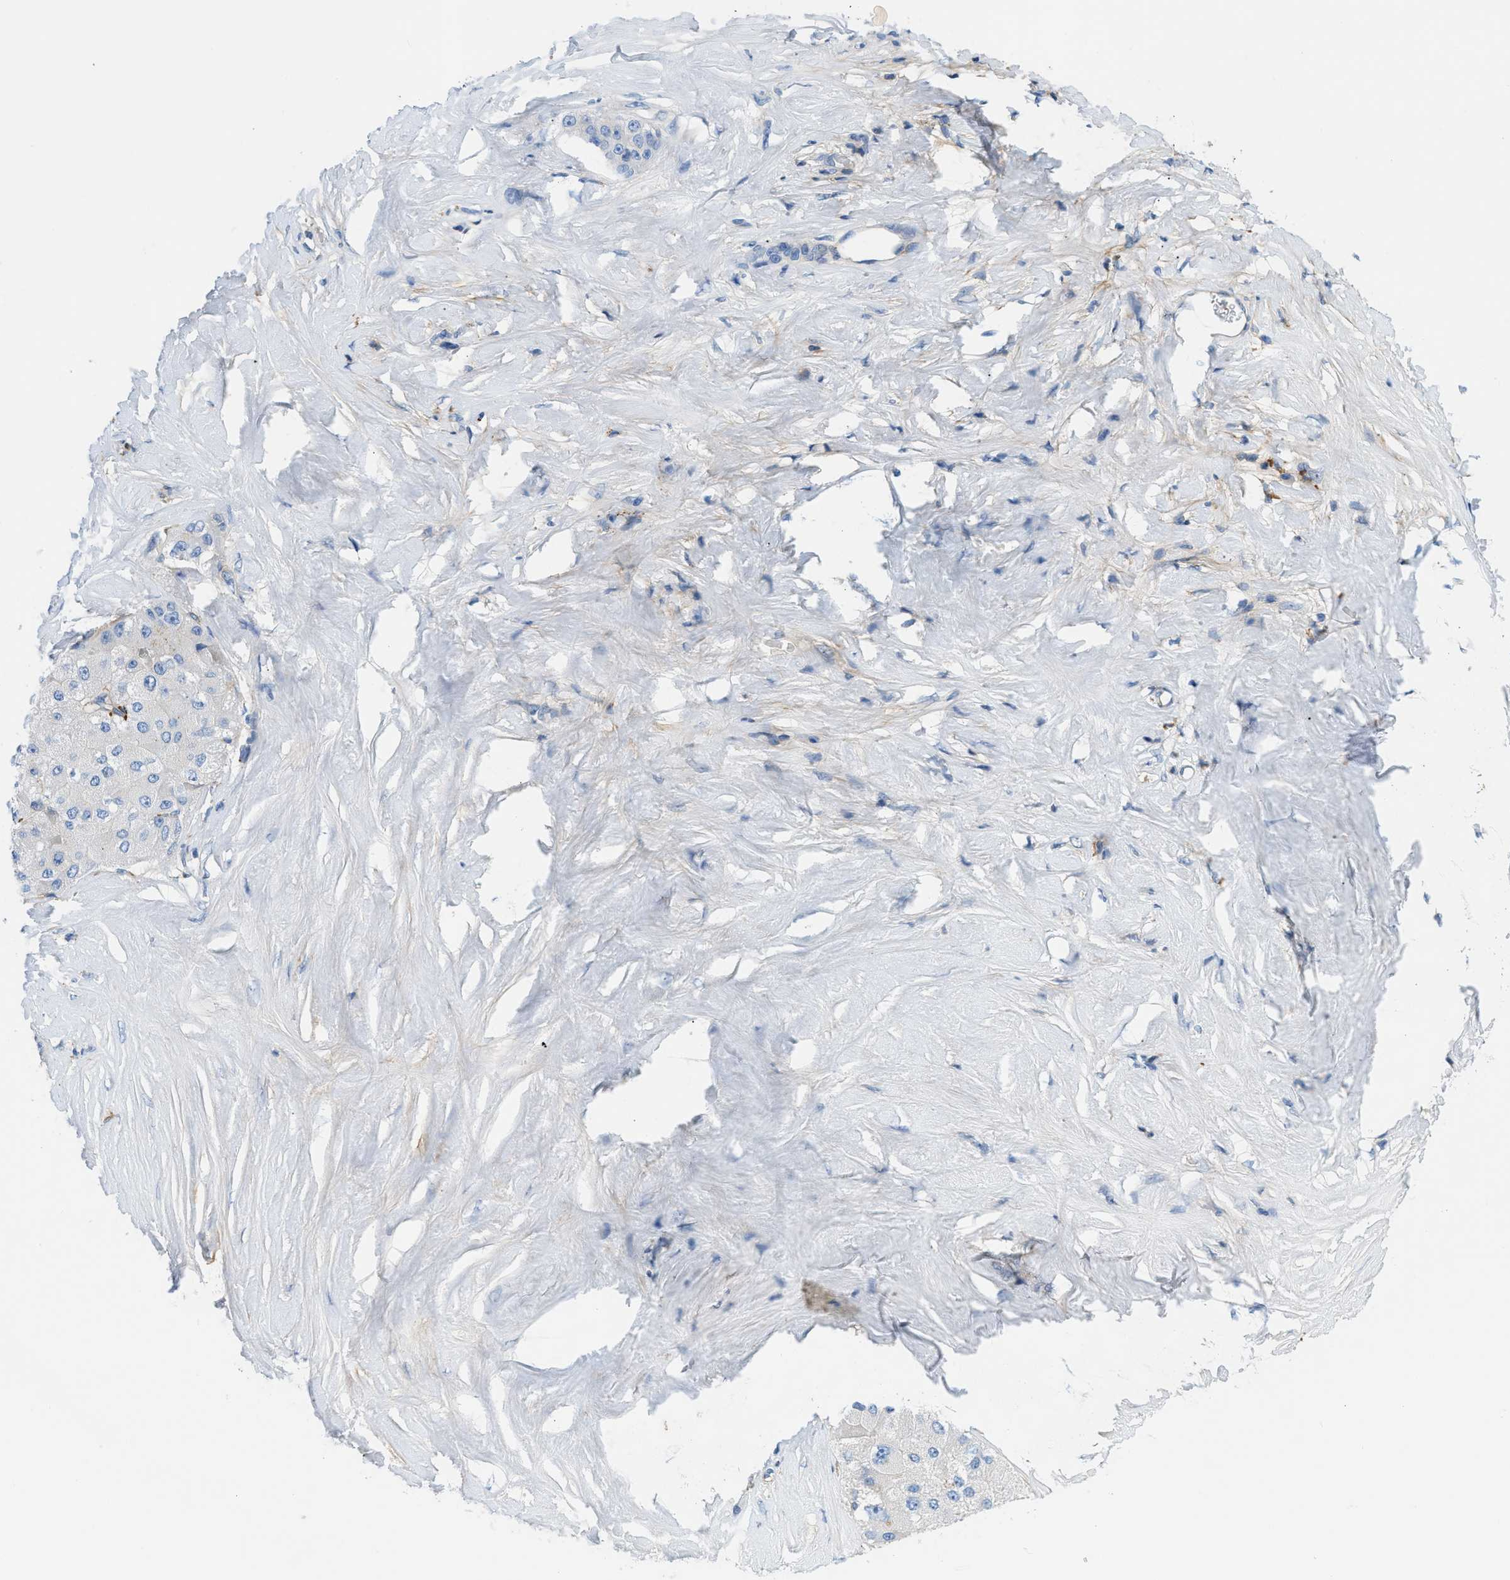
{"staining": {"intensity": "negative", "quantity": "none", "location": "none"}, "tissue": "liver cancer", "cell_type": "Tumor cells", "image_type": "cancer", "snomed": [{"axis": "morphology", "description": "Carcinoma, Hepatocellular, NOS"}, {"axis": "topography", "description": "Liver"}], "caption": "The immunohistochemistry (IHC) micrograph has no significant staining in tumor cells of liver cancer tissue. (DAB (3,3'-diaminobenzidine) immunohistochemistry (IHC), high magnification).", "gene": "ORAI1", "patient": {"sex": "male", "age": 80}}